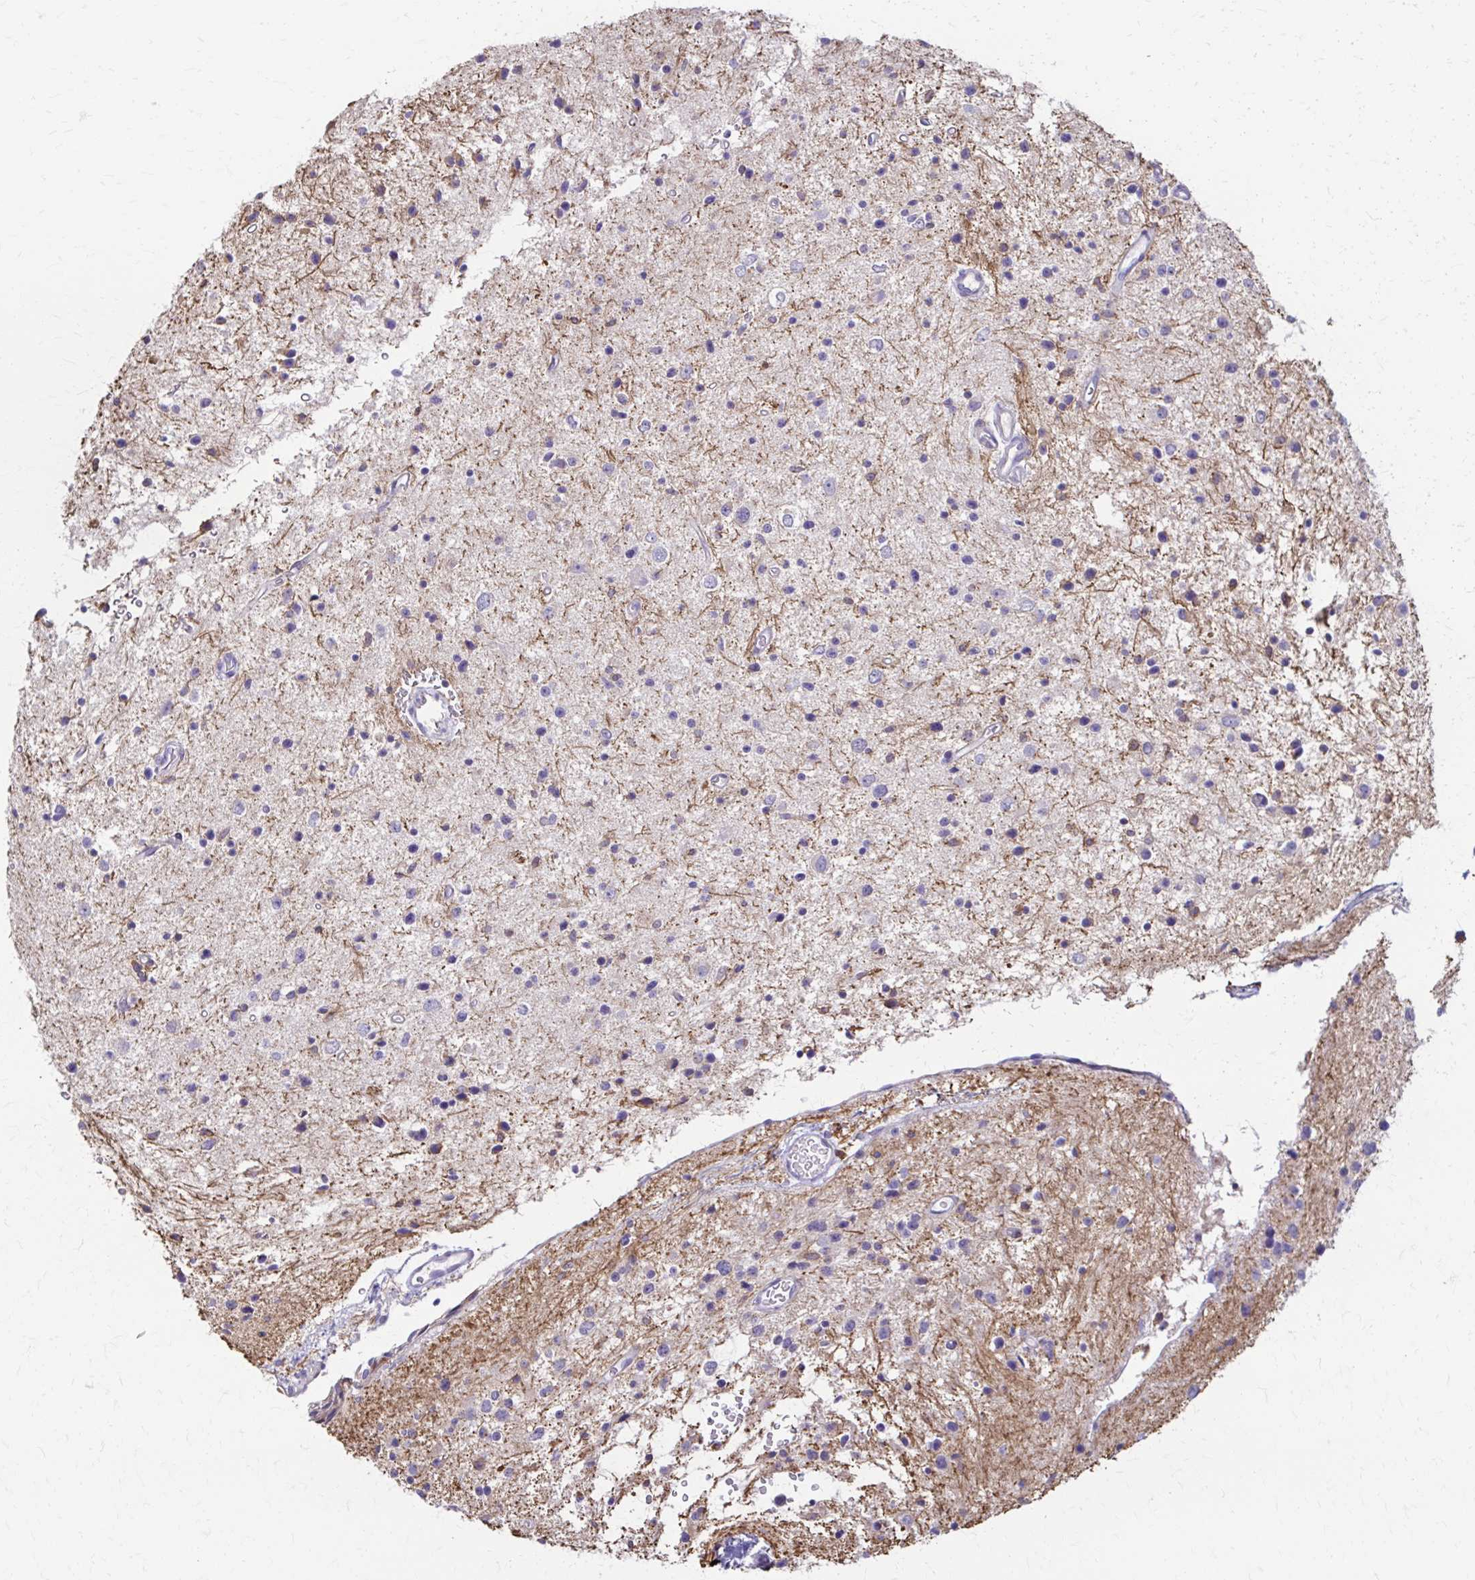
{"staining": {"intensity": "negative", "quantity": "none", "location": "none"}, "tissue": "glioma", "cell_type": "Tumor cells", "image_type": "cancer", "snomed": [{"axis": "morphology", "description": "Glioma, malignant, Low grade"}, {"axis": "topography", "description": "Brain"}], "caption": "High power microscopy micrograph of an IHC micrograph of low-grade glioma (malignant), revealing no significant expression in tumor cells.", "gene": "PIK3AP1", "patient": {"sex": "male", "age": 43}}